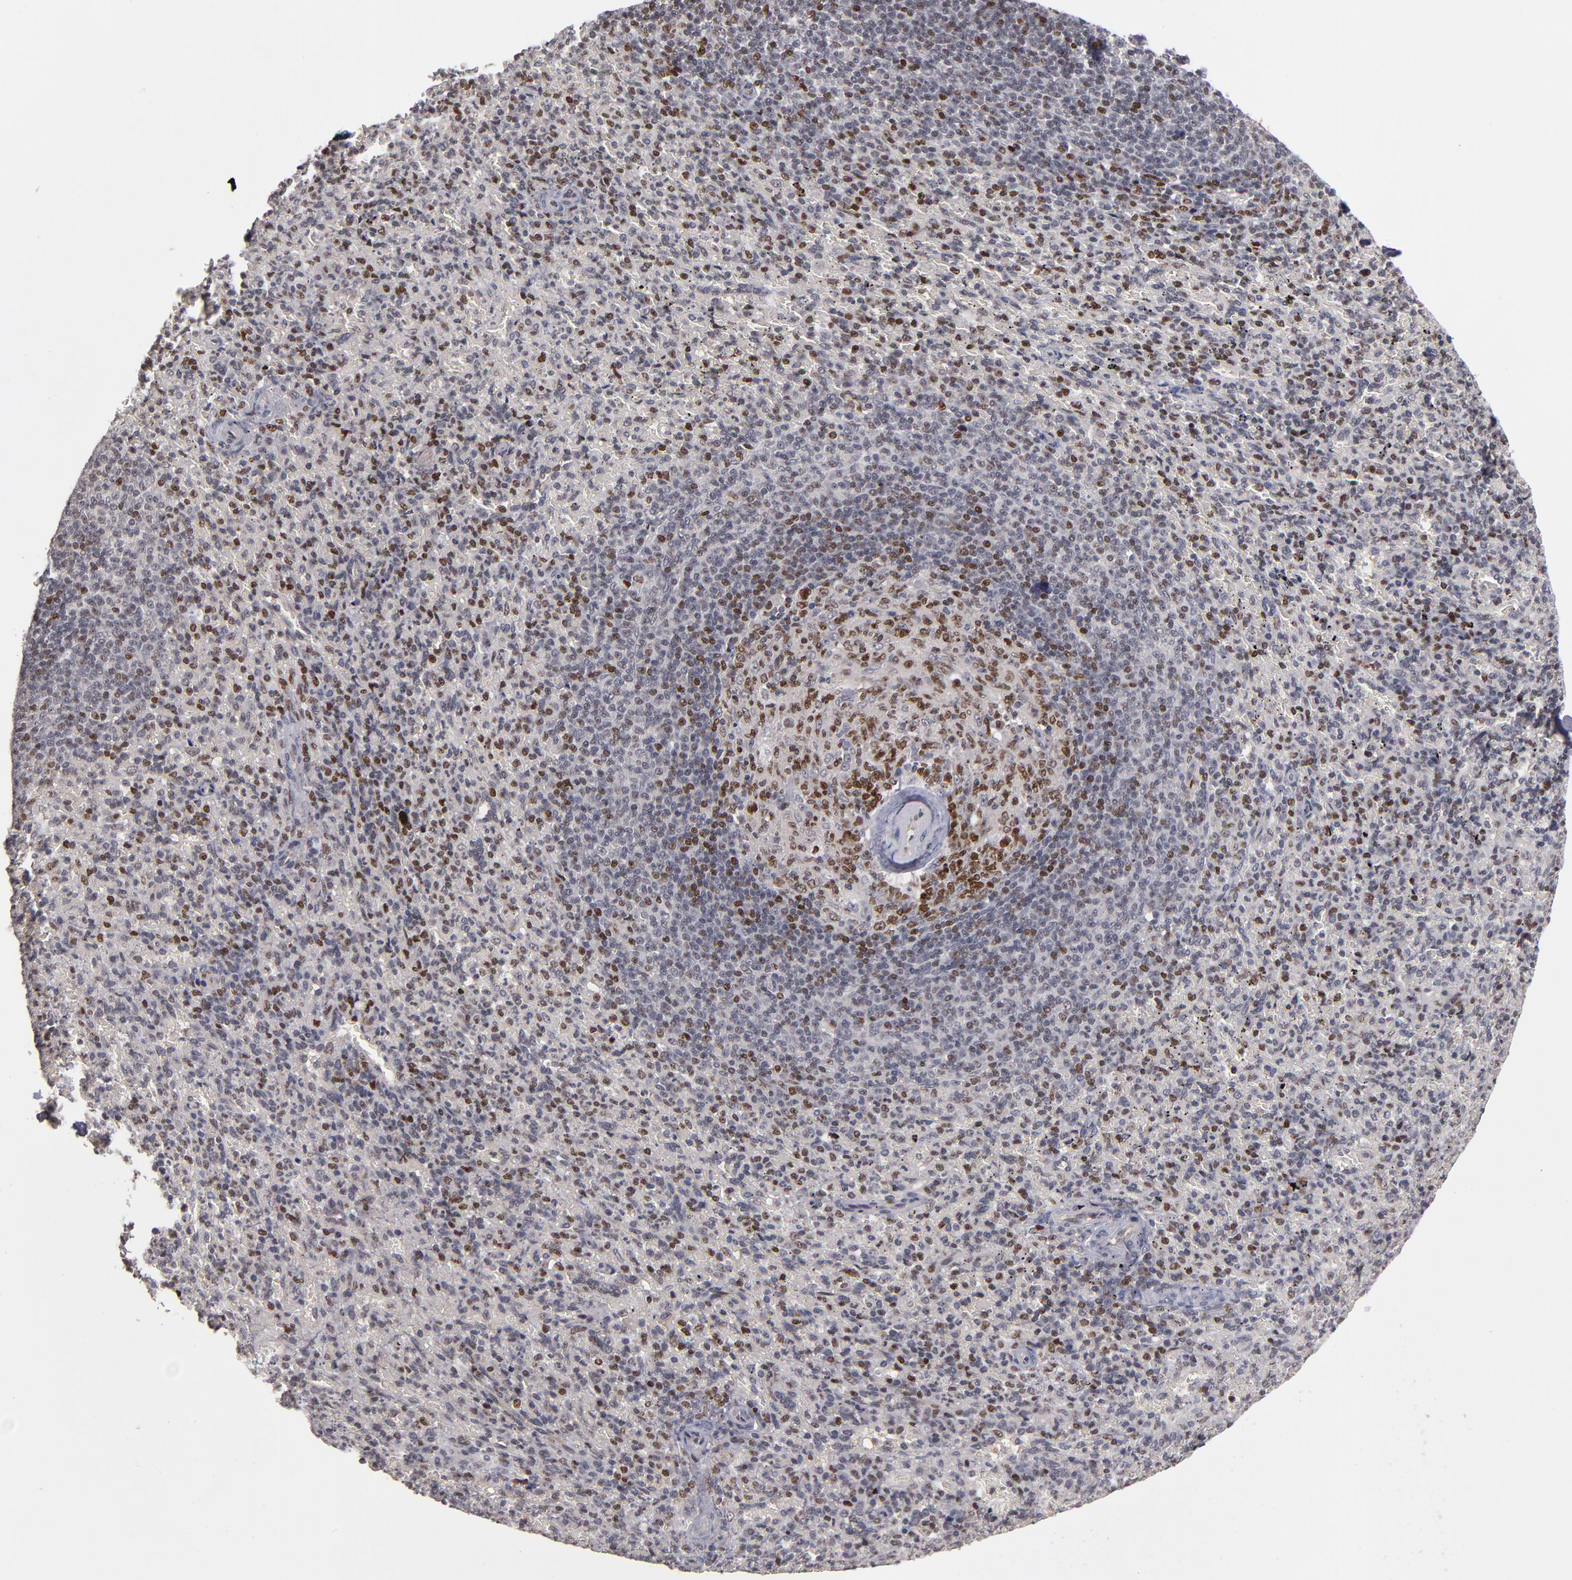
{"staining": {"intensity": "moderate", "quantity": "25%-75%", "location": "nuclear"}, "tissue": "spleen", "cell_type": "Cells in red pulp", "image_type": "normal", "snomed": [{"axis": "morphology", "description": "Normal tissue, NOS"}, {"axis": "topography", "description": "Spleen"}], "caption": "Brown immunohistochemical staining in normal spleen demonstrates moderate nuclear staining in approximately 25%-75% of cells in red pulp. (IHC, brightfield microscopy, high magnification).", "gene": "KDM6A", "patient": {"sex": "female", "age": 43}}